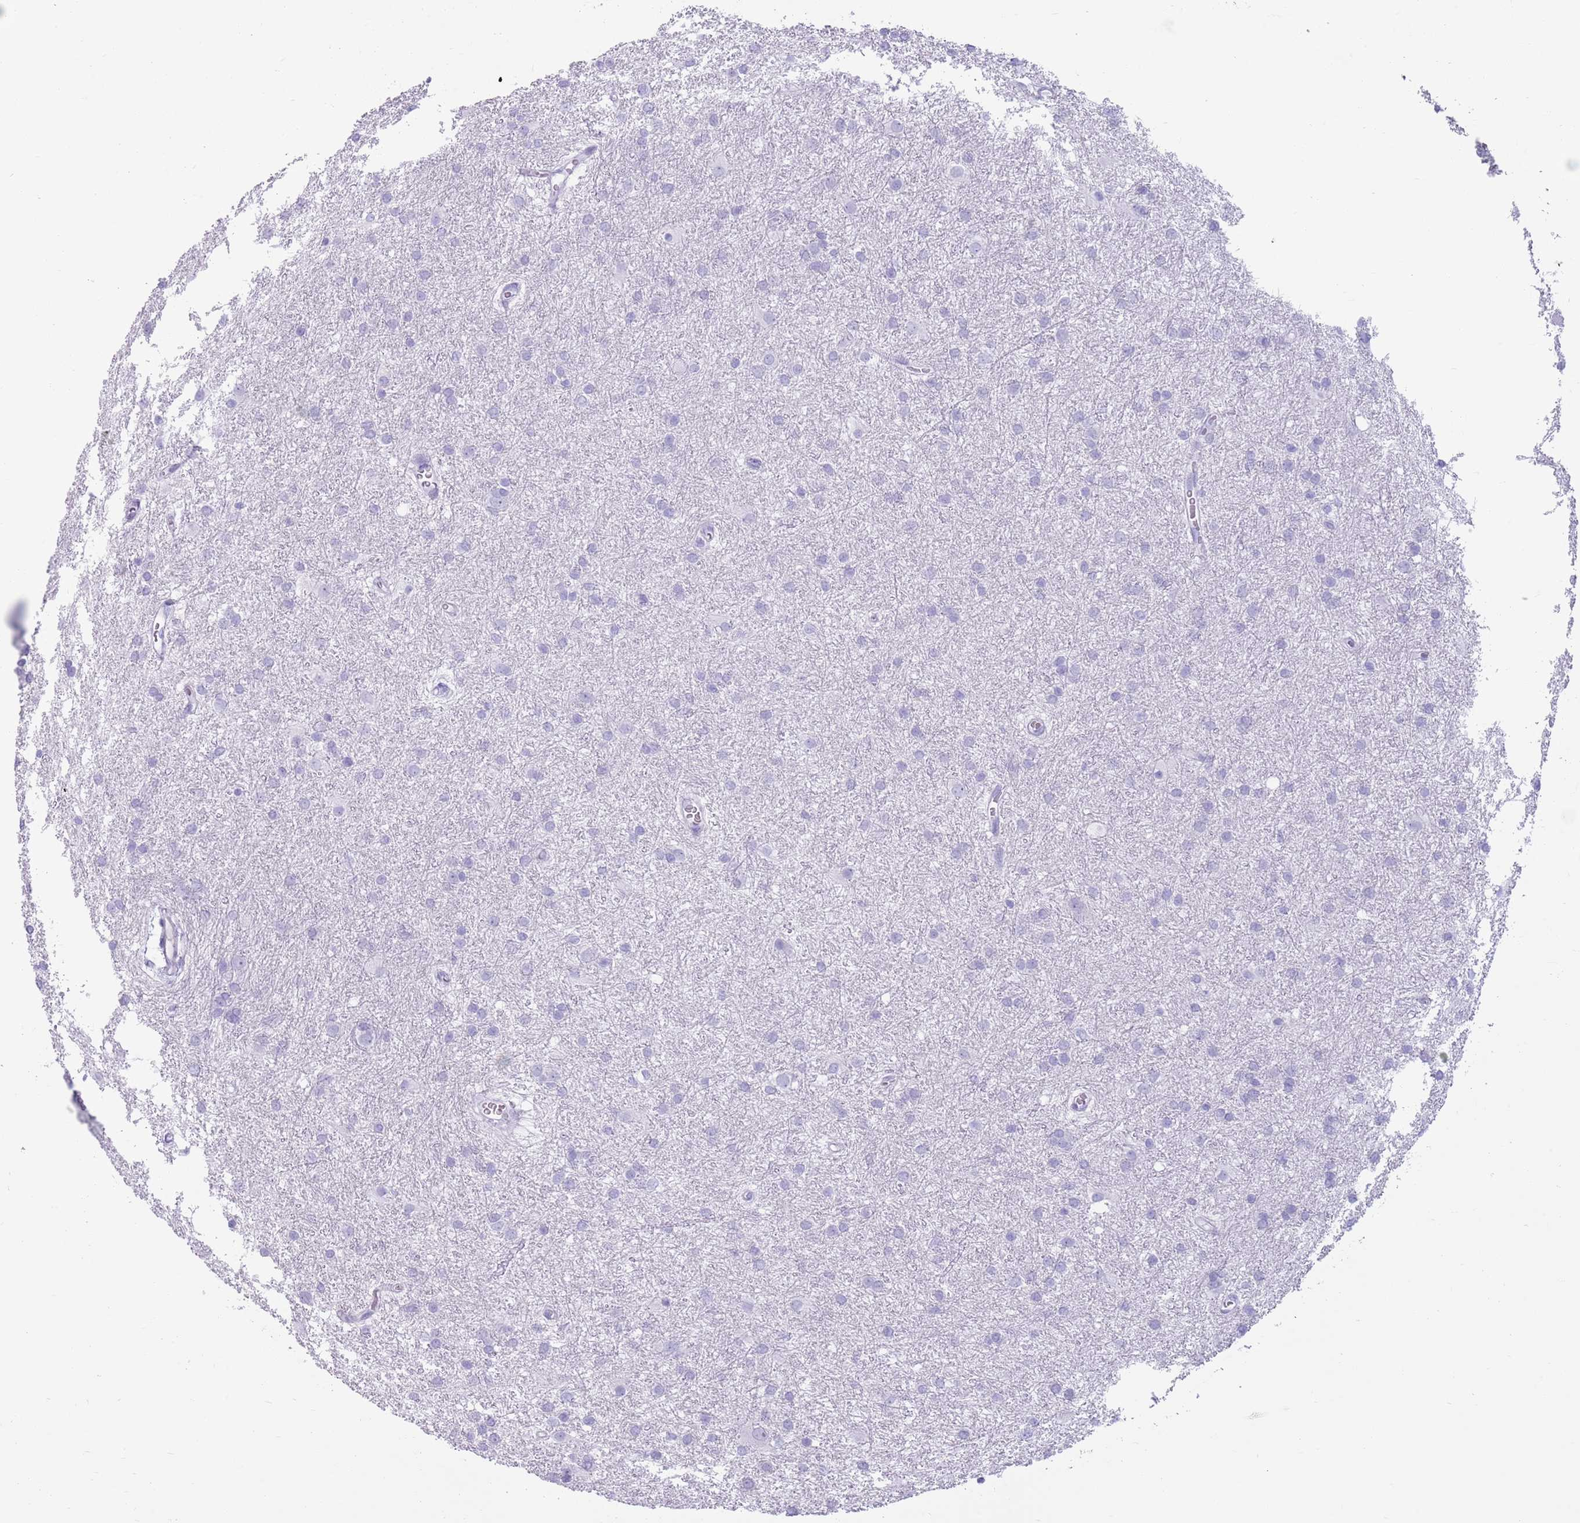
{"staining": {"intensity": "negative", "quantity": "none", "location": "none"}, "tissue": "glioma", "cell_type": "Tumor cells", "image_type": "cancer", "snomed": [{"axis": "morphology", "description": "Glioma, malignant, High grade"}, {"axis": "topography", "description": "Brain"}], "caption": "Immunohistochemical staining of human malignant glioma (high-grade) shows no significant positivity in tumor cells.", "gene": "LY6G5B", "patient": {"sex": "female", "age": 50}}